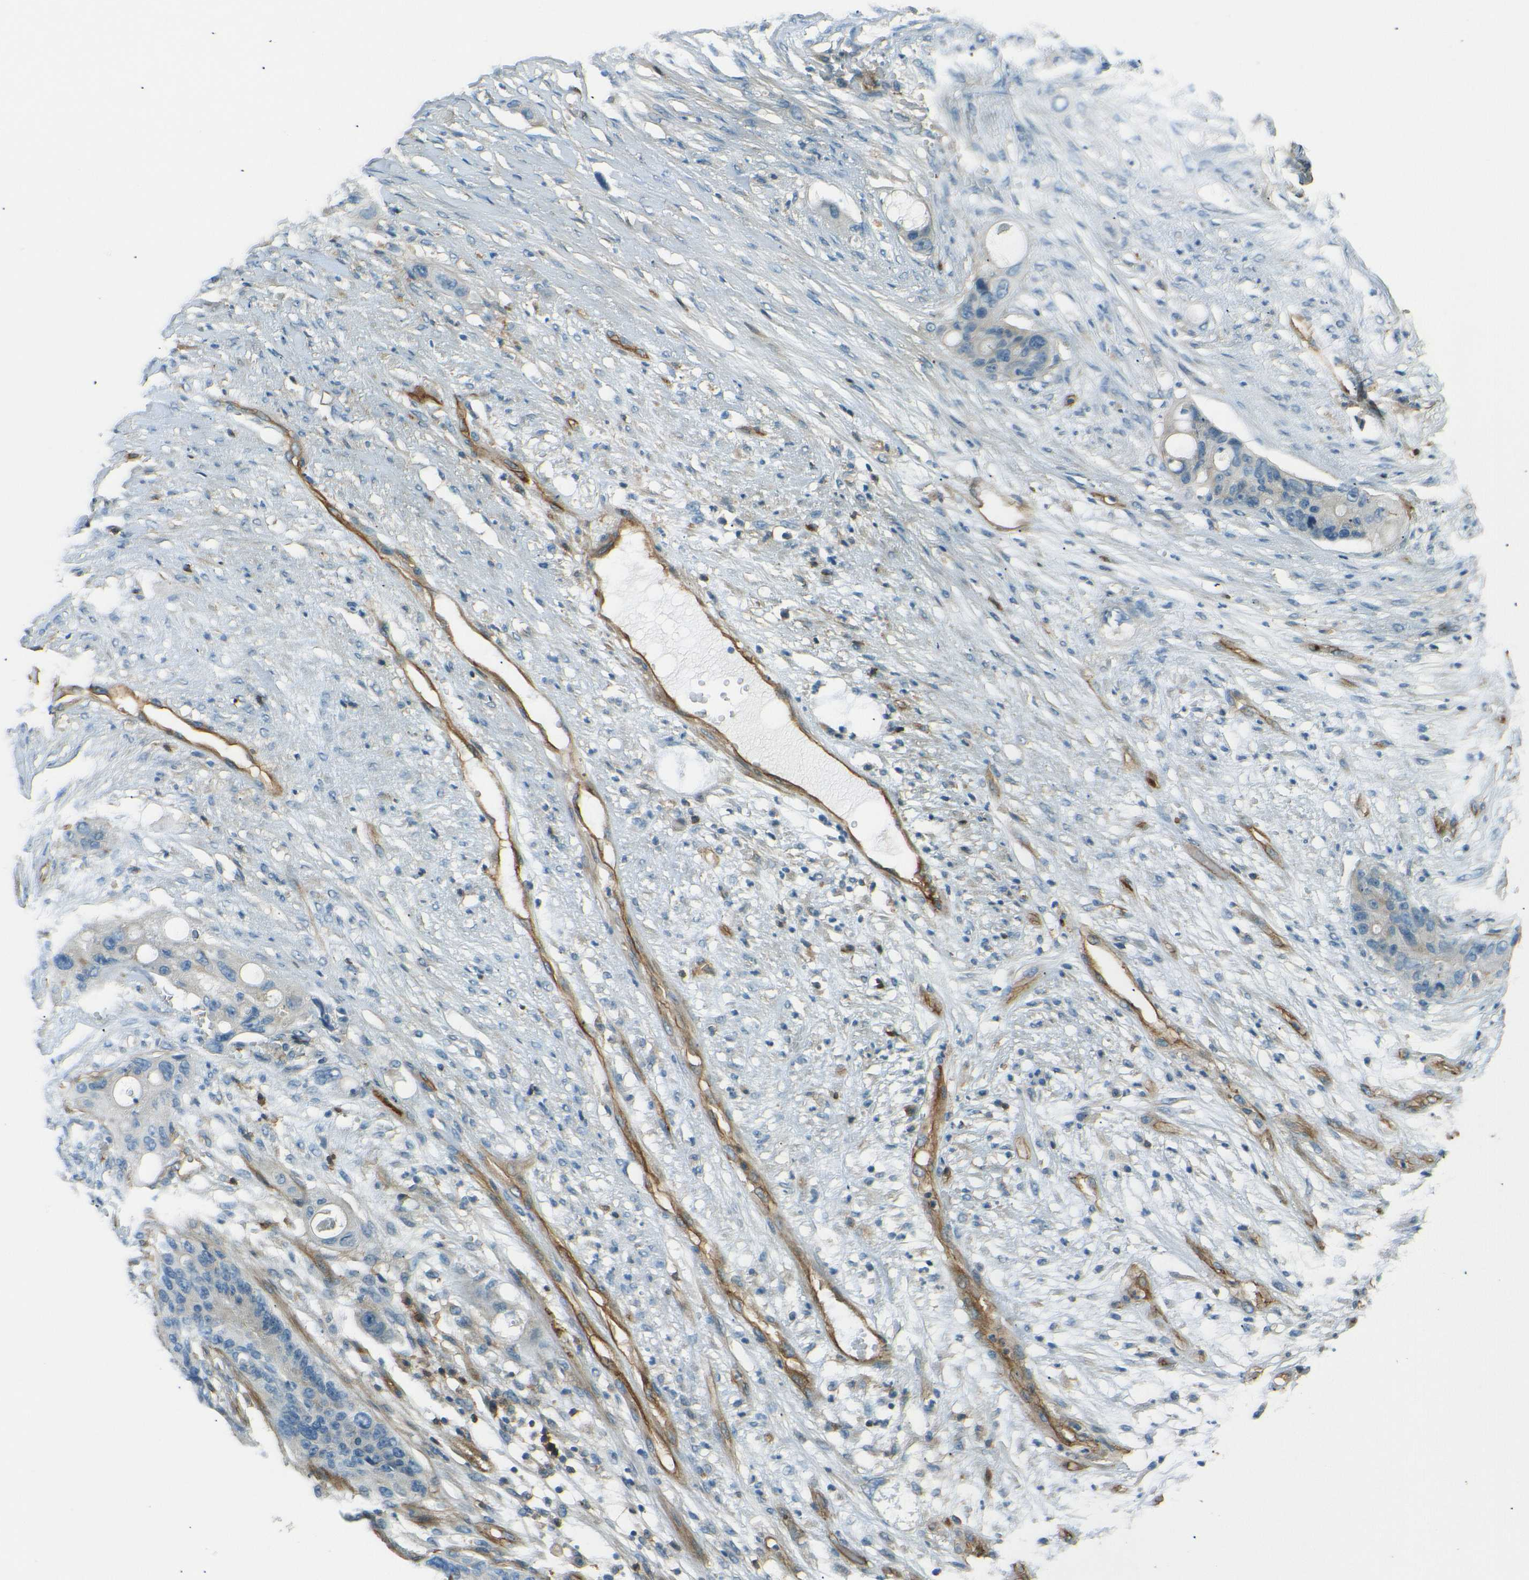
{"staining": {"intensity": "negative", "quantity": "none", "location": "none"}, "tissue": "colorectal cancer", "cell_type": "Tumor cells", "image_type": "cancer", "snomed": [{"axis": "morphology", "description": "Adenocarcinoma, NOS"}, {"axis": "topography", "description": "Colon"}], "caption": "Colorectal adenocarcinoma was stained to show a protein in brown. There is no significant expression in tumor cells.", "gene": "ENTPD1", "patient": {"sex": "female", "age": 57}}